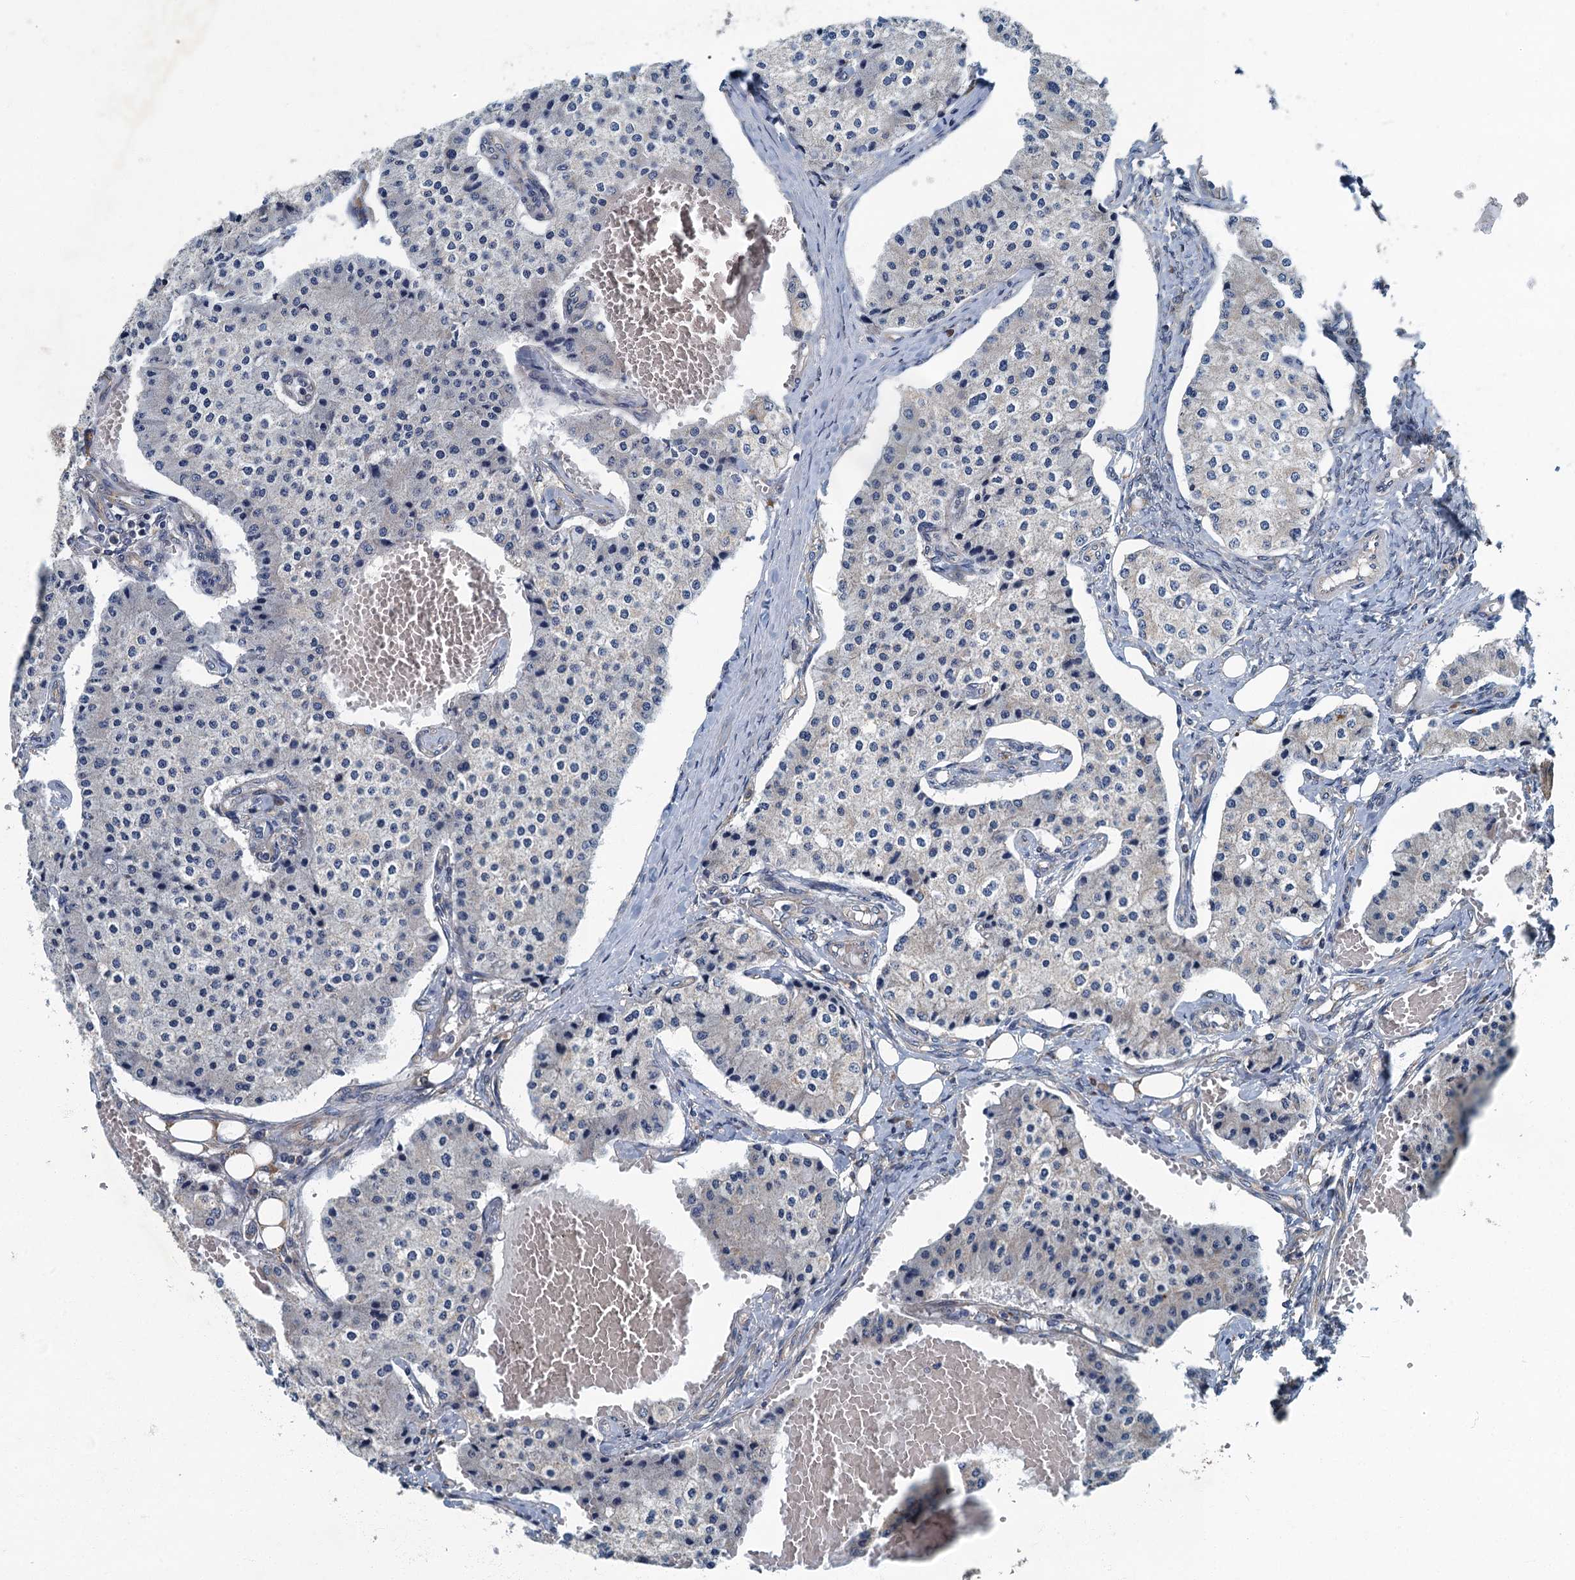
{"staining": {"intensity": "negative", "quantity": "none", "location": "none"}, "tissue": "carcinoid", "cell_type": "Tumor cells", "image_type": "cancer", "snomed": [{"axis": "morphology", "description": "Carcinoid, malignant, NOS"}, {"axis": "topography", "description": "Colon"}], "caption": "Tumor cells show no significant expression in carcinoid.", "gene": "DDX49", "patient": {"sex": "female", "age": 52}}